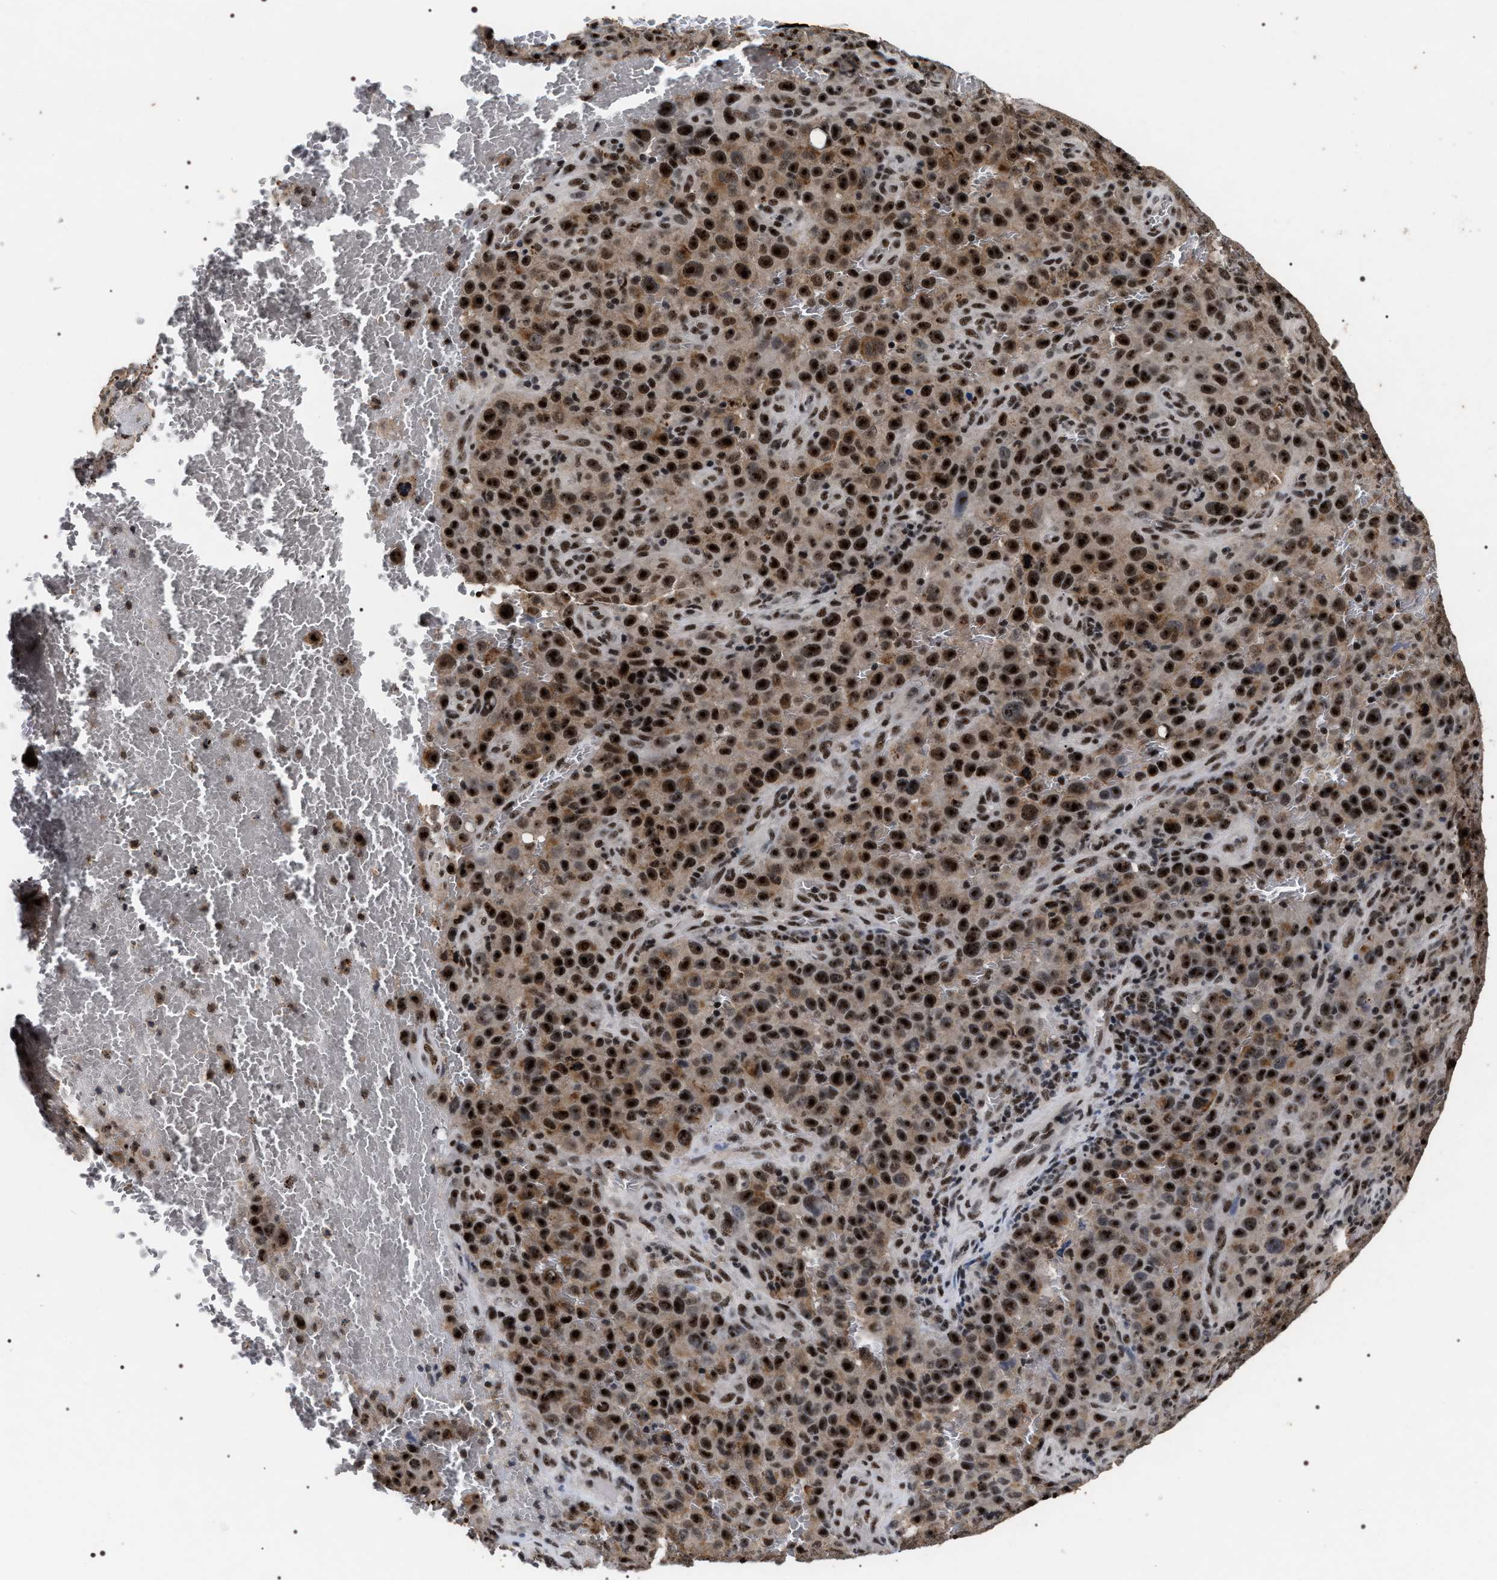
{"staining": {"intensity": "strong", "quantity": ">75%", "location": "nuclear"}, "tissue": "melanoma", "cell_type": "Tumor cells", "image_type": "cancer", "snomed": [{"axis": "morphology", "description": "Malignant melanoma, NOS"}, {"axis": "topography", "description": "Skin"}], "caption": "Melanoma tissue exhibits strong nuclear positivity in about >75% of tumor cells, visualized by immunohistochemistry. (brown staining indicates protein expression, while blue staining denotes nuclei).", "gene": "RRP1B", "patient": {"sex": "female", "age": 82}}